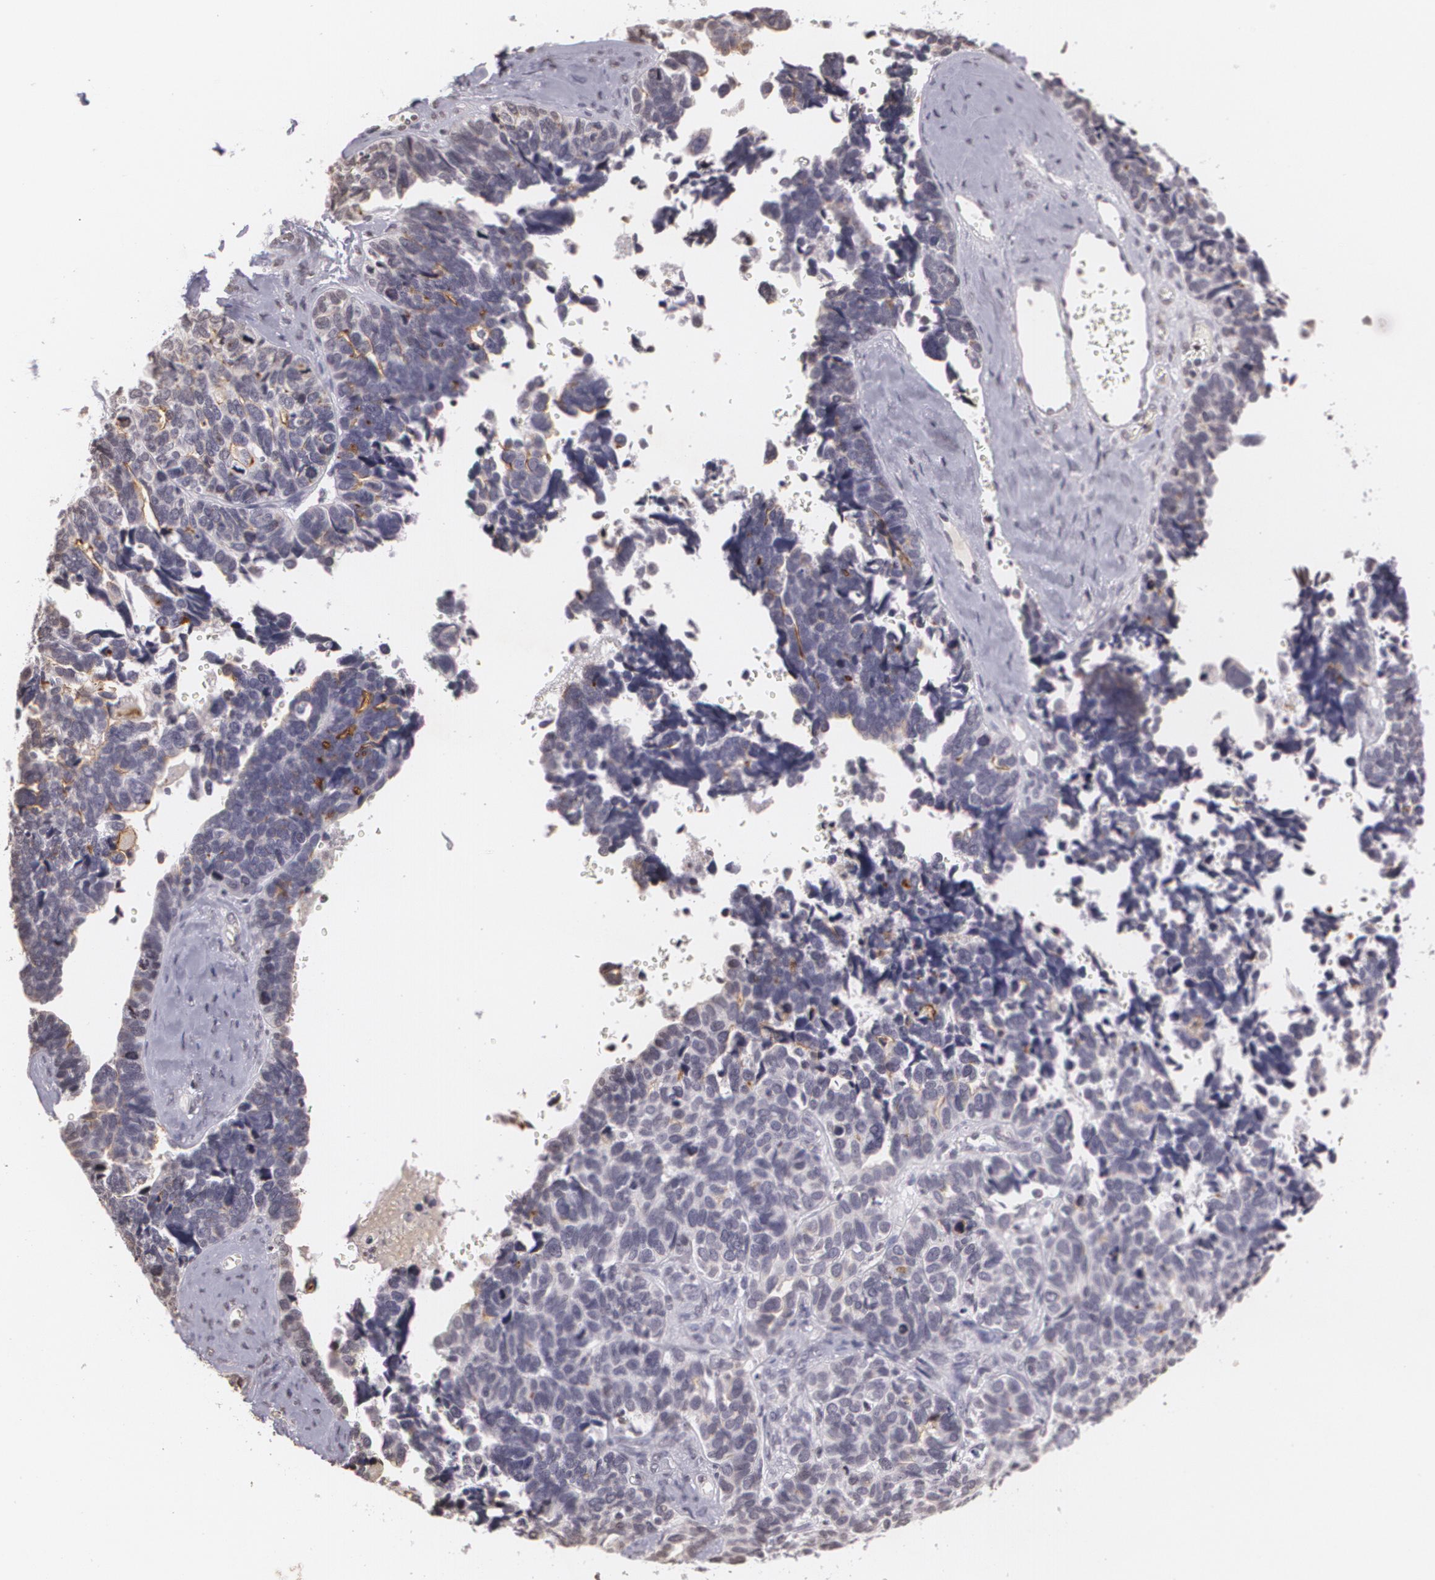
{"staining": {"intensity": "moderate", "quantity": "<25%", "location": "cytoplasmic/membranous"}, "tissue": "ovarian cancer", "cell_type": "Tumor cells", "image_type": "cancer", "snomed": [{"axis": "morphology", "description": "Cystadenocarcinoma, serous, NOS"}, {"axis": "topography", "description": "Ovary"}], "caption": "Immunohistochemical staining of human ovarian cancer (serous cystadenocarcinoma) shows low levels of moderate cytoplasmic/membranous staining in about <25% of tumor cells. (Brightfield microscopy of DAB IHC at high magnification).", "gene": "MUC1", "patient": {"sex": "female", "age": 77}}